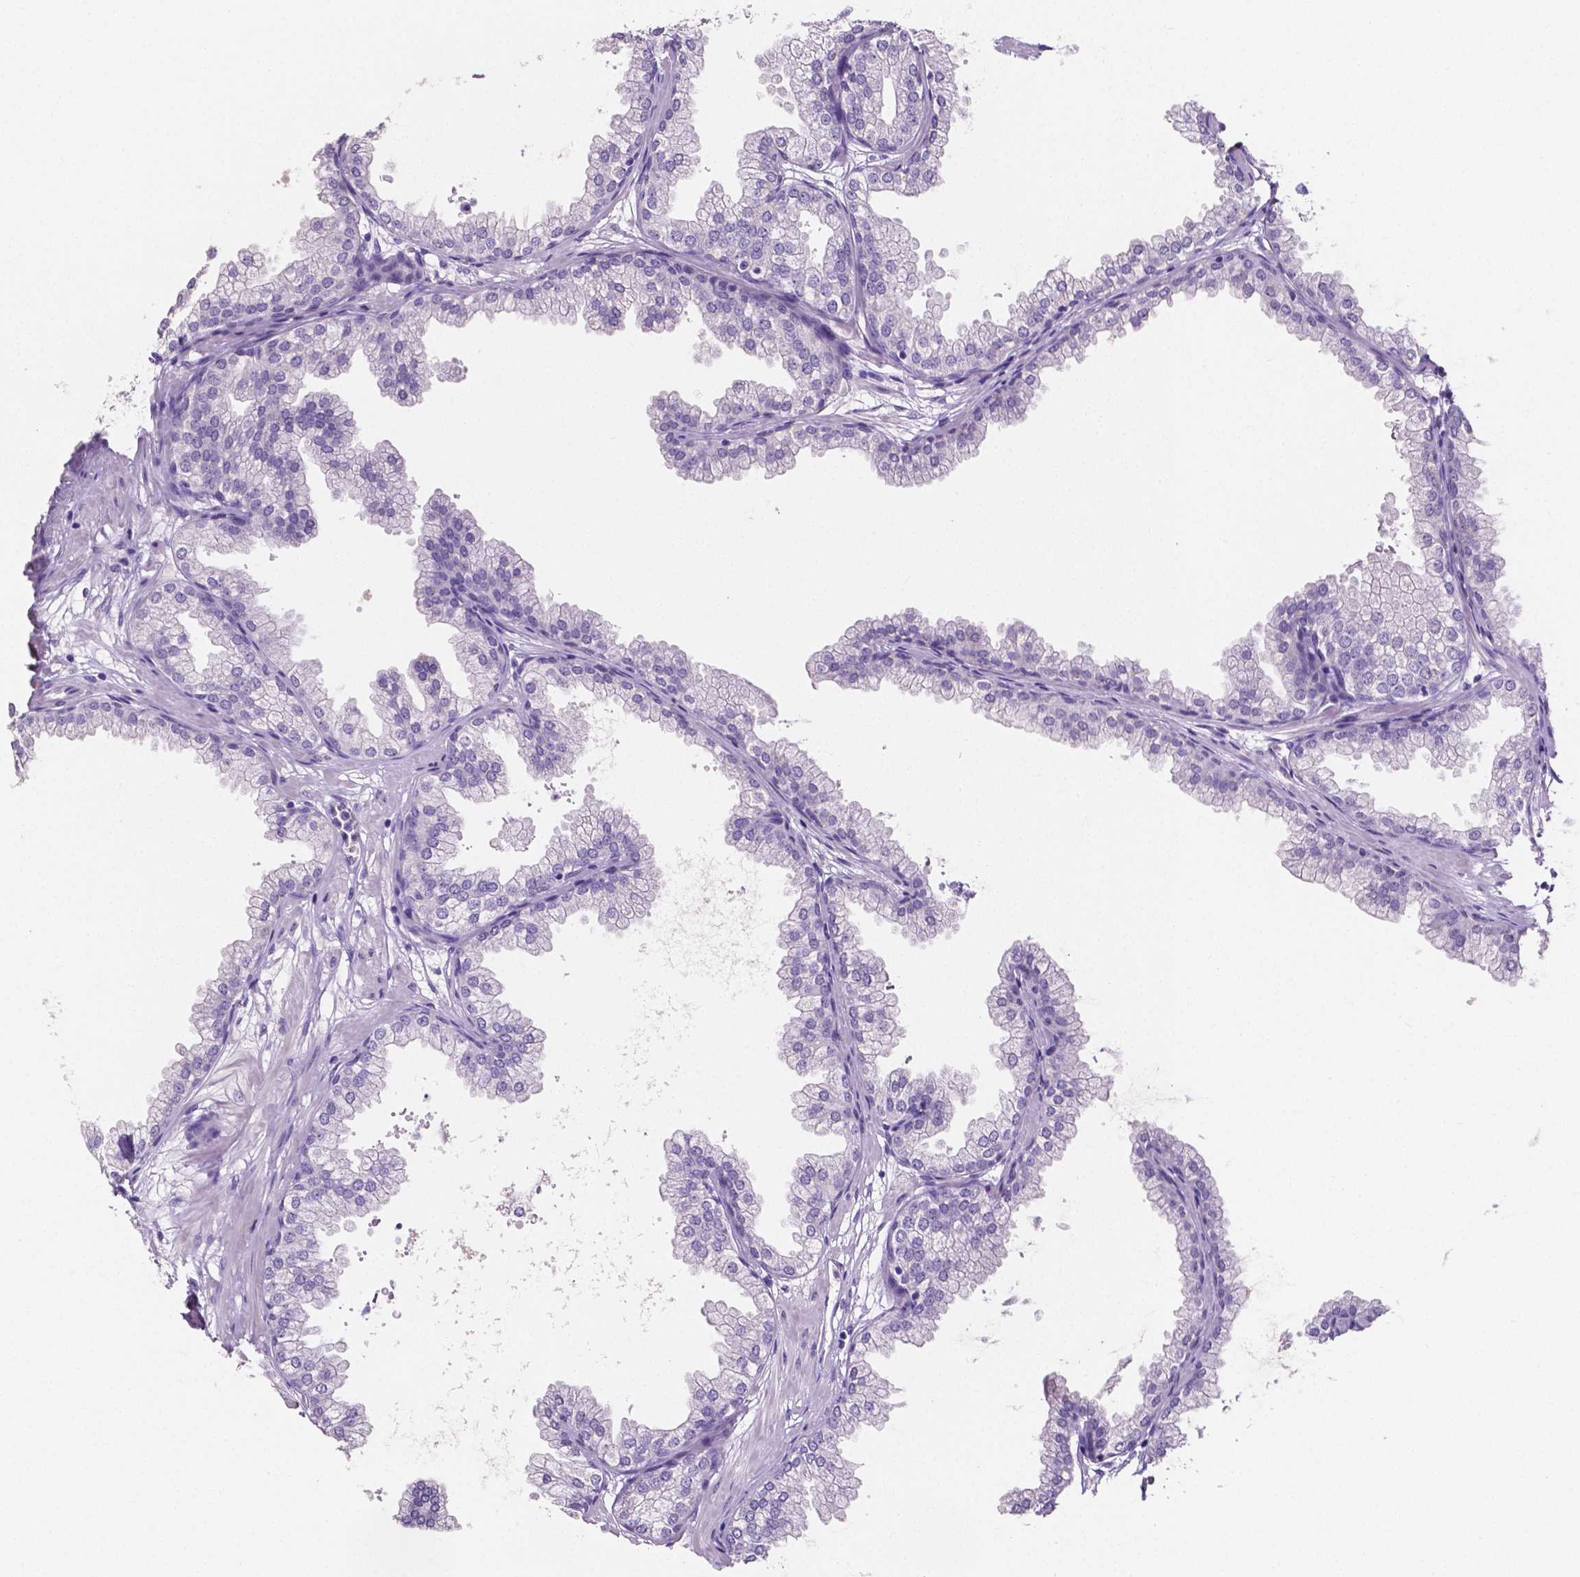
{"staining": {"intensity": "negative", "quantity": "none", "location": "none"}, "tissue": "prostate", "cell_type": "Glandular cells", "image_type": "normal", "snomed": [{"axis": "morphology", "description": "Normal tissue, NOS"}, {"axis": "topography", "description": "Prostate"}], "caption": "DAB immunohistochemical staining of normal prostate displays no significant positivity in glandular cells.", "gene": "SLC22A2", "patient": {"sex": "male", "age": 37}}